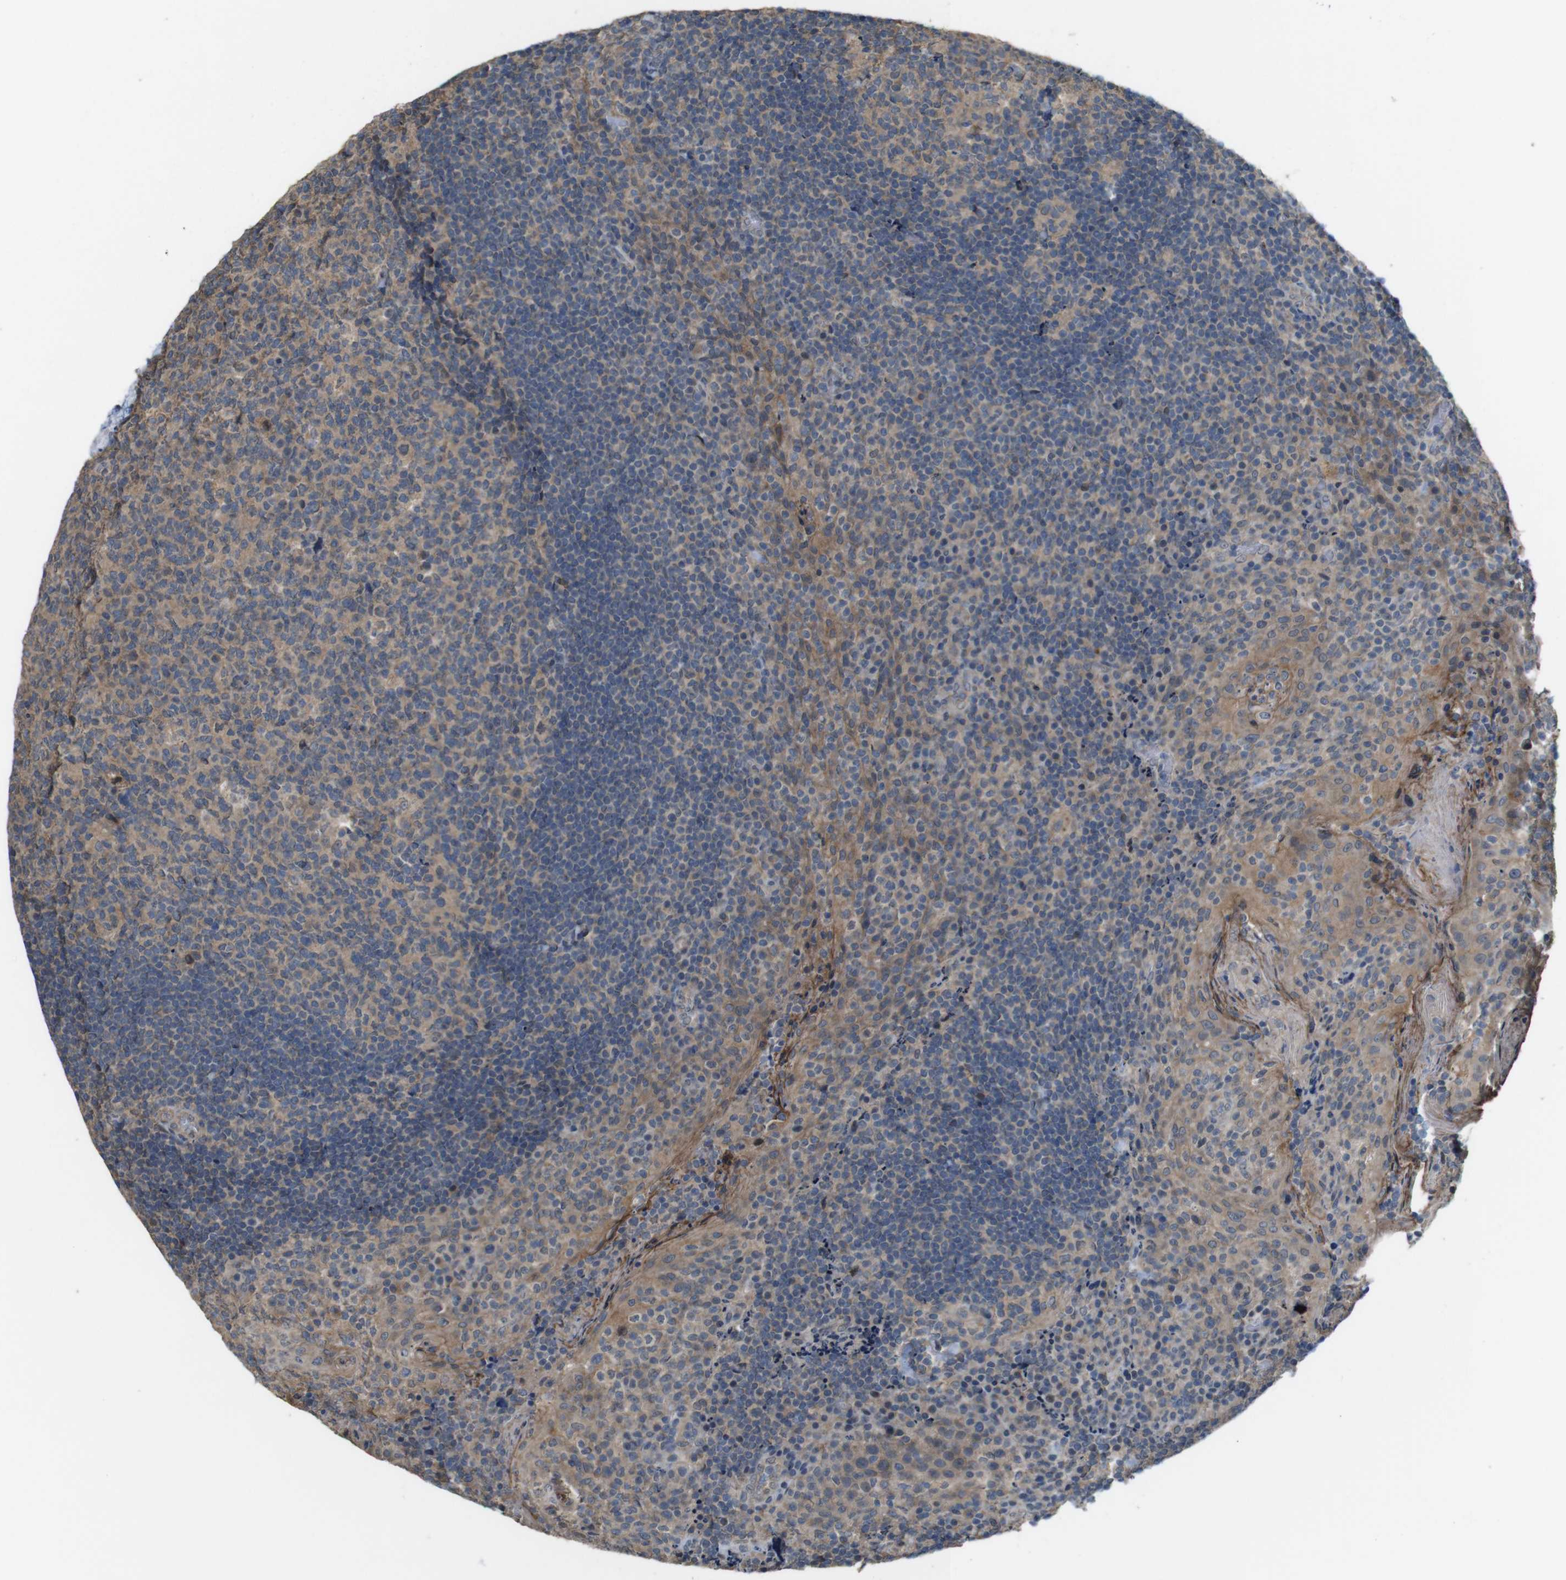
{"staining": {"intensity": "weak", "quantity": "25%-75%", "location": "cytoplasmic/membranous"}, "tissue": "tonsil", "cell_type": "Germinal center cells", "image_type": "normal", "snomed": [{"axis": "morphology", "description": "Normal tissue, NOS"}, {"axis": "topography", "description": "Tonsil"}], "caption": "Immunohistochemistry (IHC) histopathology image of benign human tonsil stained for a protein (brown), which exhibits low levels of weak cytoplasmic/membranous positivity in about 25%-75% of germinal center cells.", "gene": "CDC34", "patient": {"sex": "male", "age": 17}}